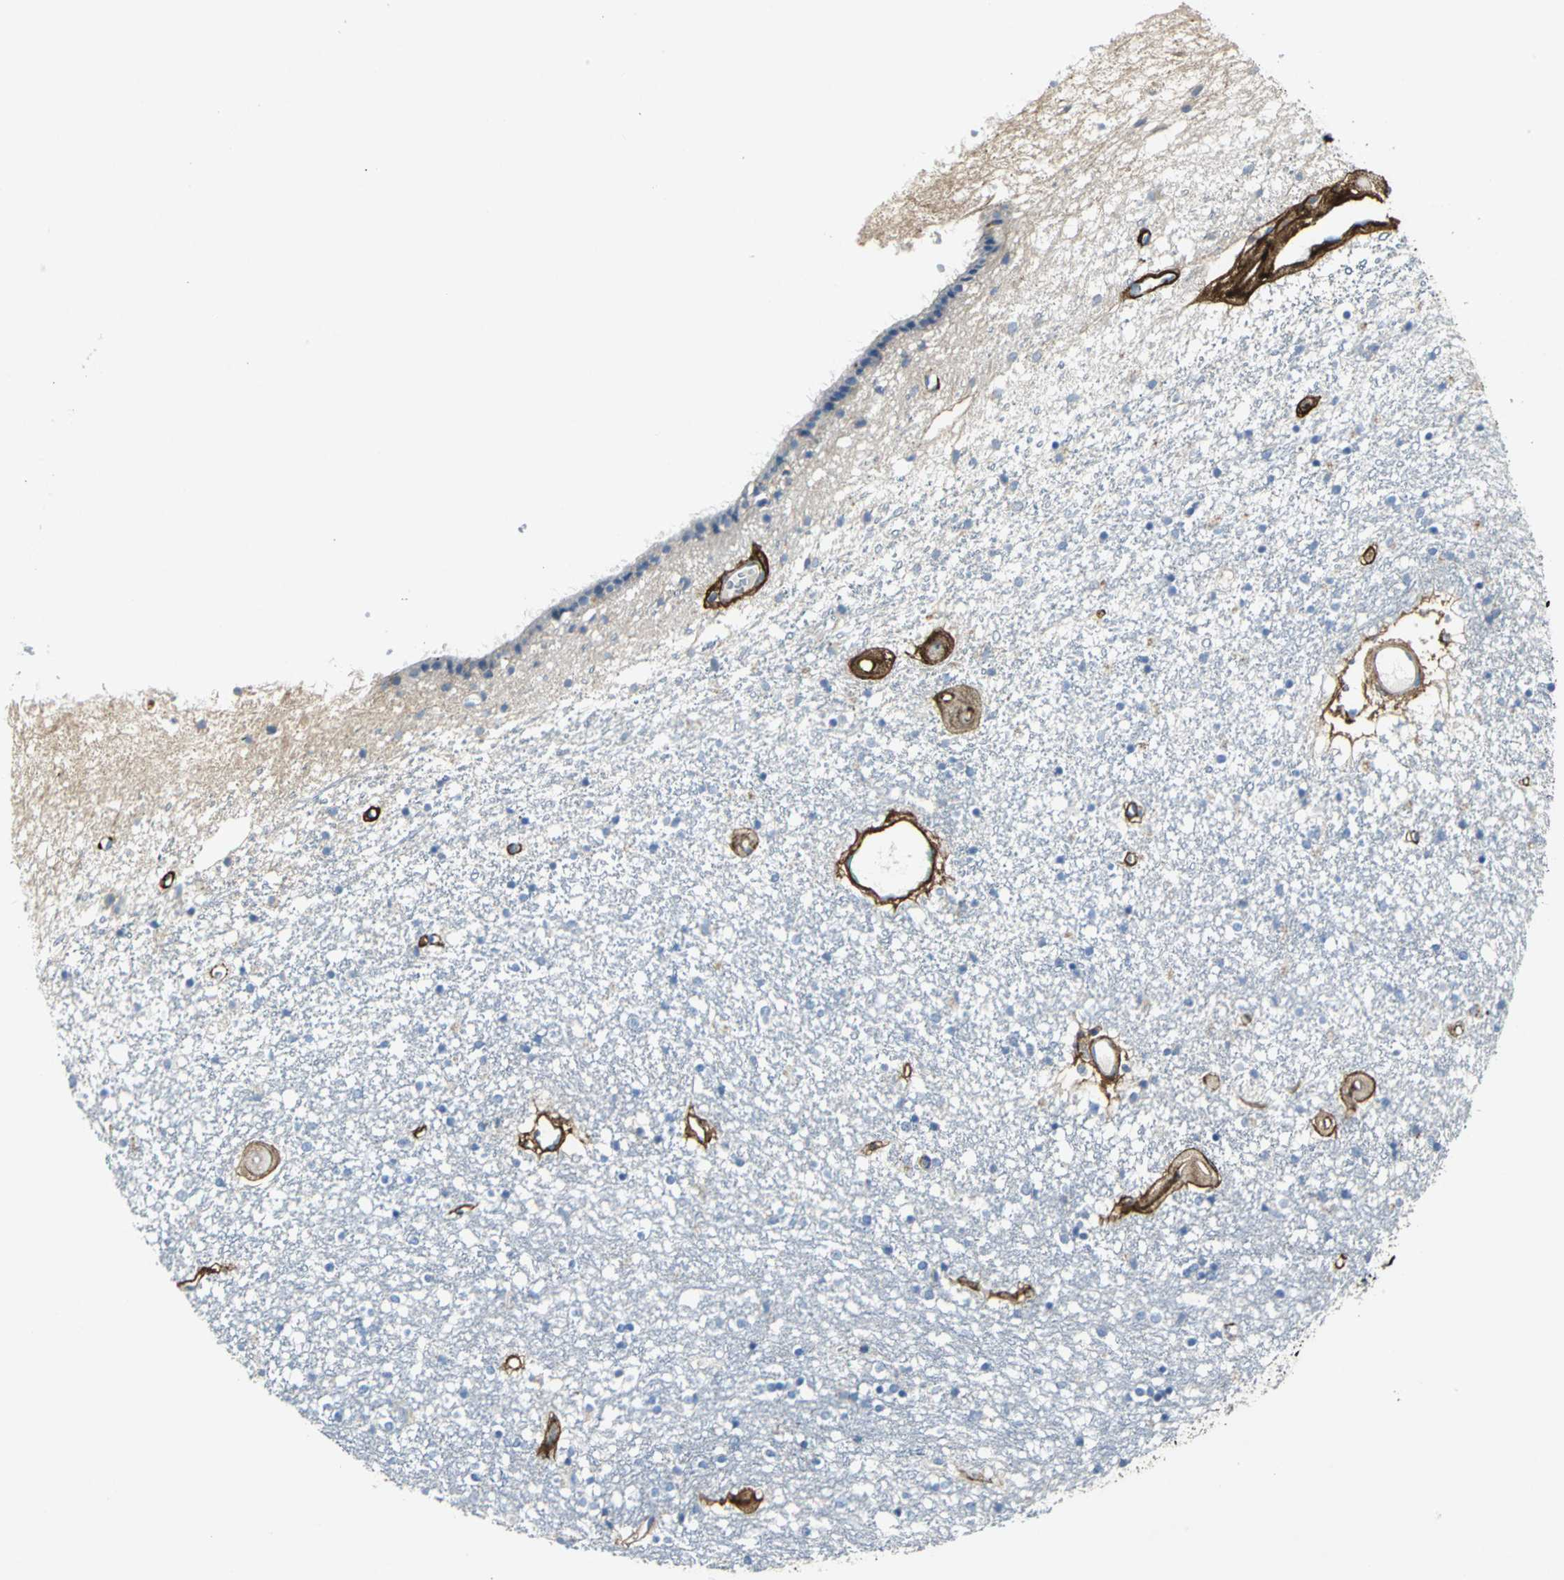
{"staining": {"intensity": "negative", "quantity": "none", "location": "none"}, "tissue": "caudate", "cell_type": "Glial cells", "image_type": "normal", "snomed": [{"axis": "morphology", "description": "Normal tissue, NOS"}, {"axis": "topography", "description": "Lateral ventricle wall"}], "caption": "Micrograph shows no protein expression in glial cells of normal caudate. (DAB (3,3'-diaminobenzidine) immunohistochemistry with hematoxylin counter stain).", "gene": "EFNB3", "patient": {"sex": "female", "age": 54}}